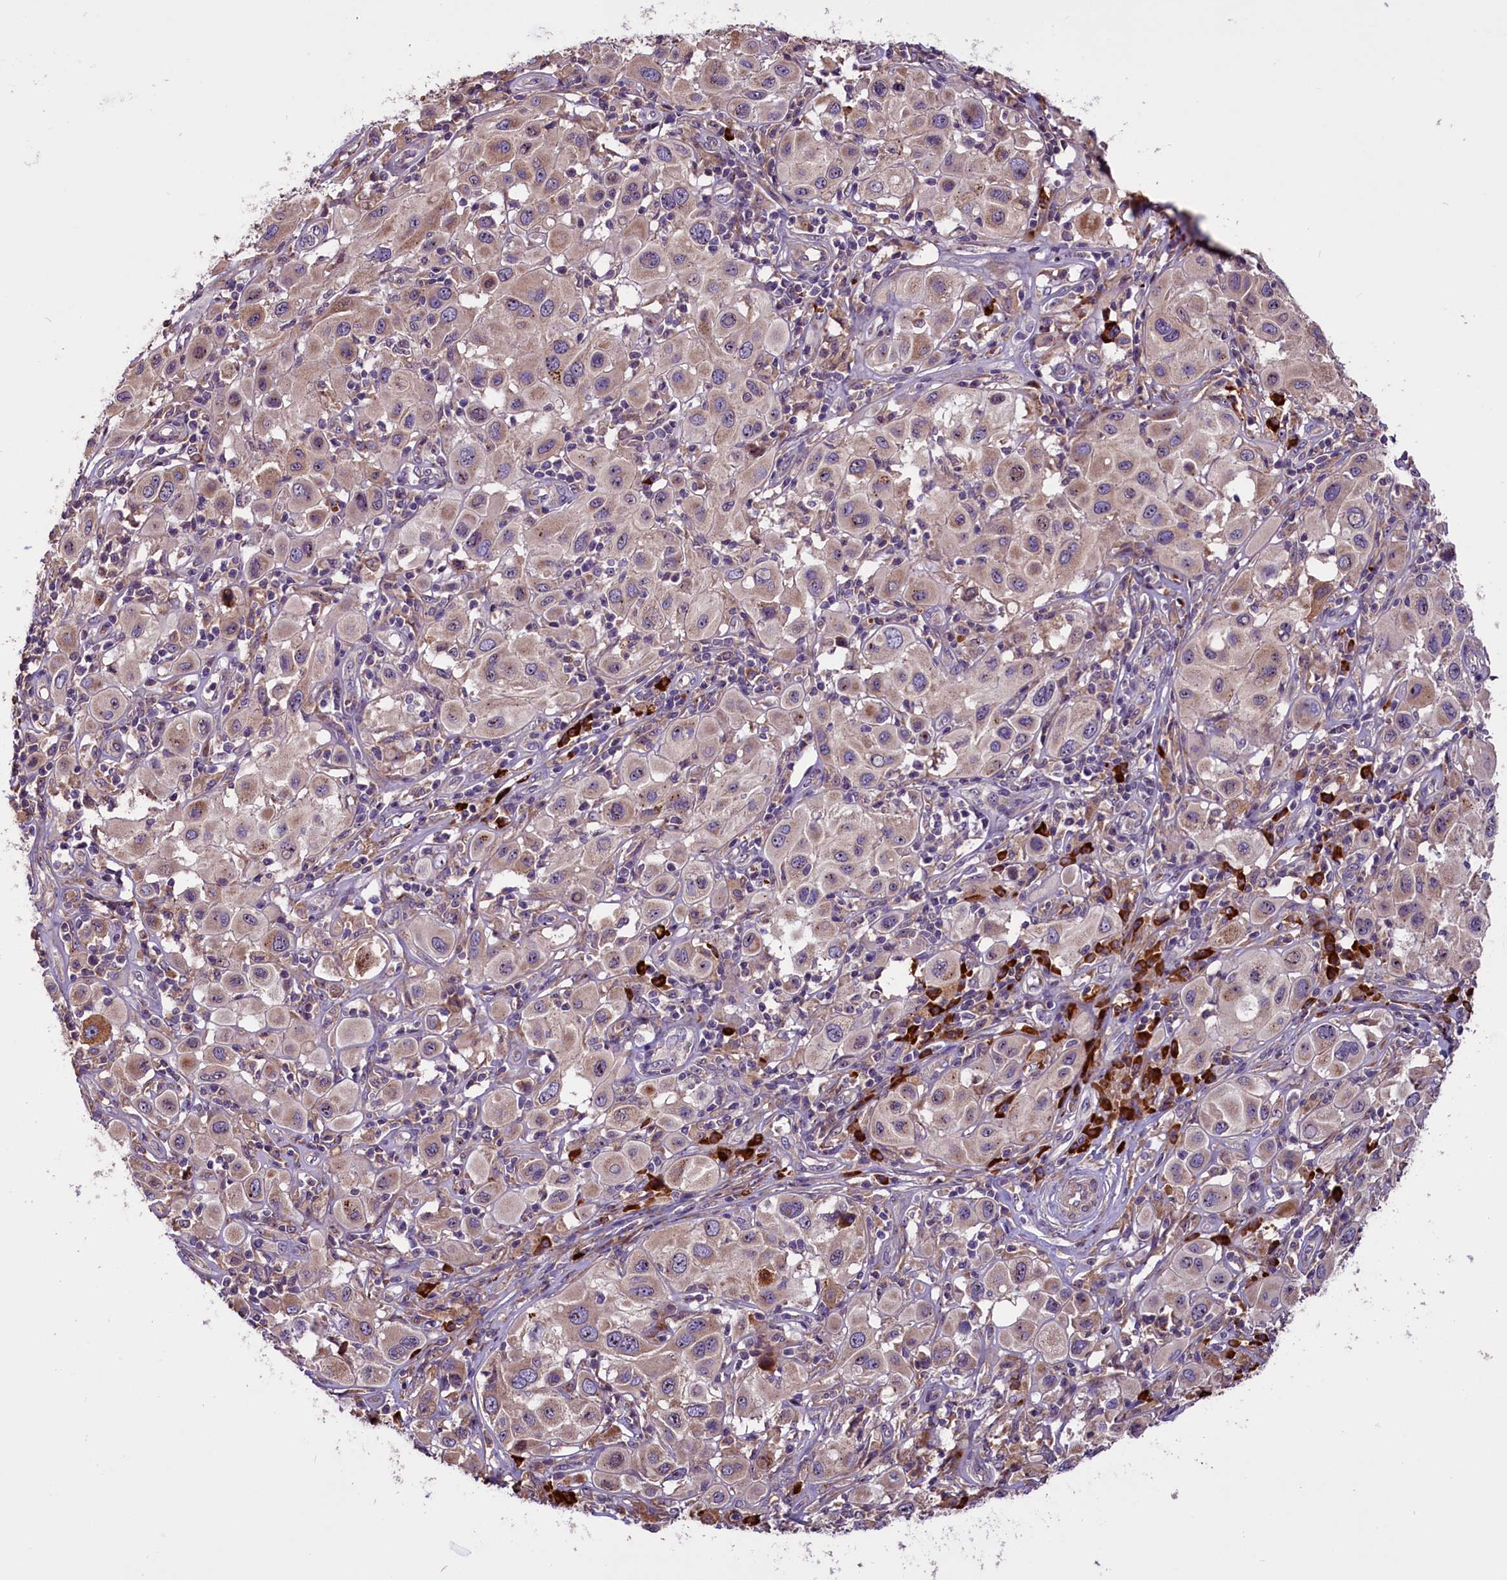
{"staining": {"intensity": "weak", "quantity": "25%-75%", "location": "cytoplasmic/membranous"}, "tissue": "melanoma", "cell_type": "Tumor cells", "image_type": "cancer", "snomed": [{"axis": "morphology", "description": "Malignant melanoma, Metastatic site"}, {"axis": "topography", "description": "Skin"}], "caption": "Protein positivity by IHC shows weak cytoplasmic/membranous positivity in about 25%-75% of tumor cells in melanoma.", "gene": "FRY", "patient": {"sex": "male", "age": 41}}